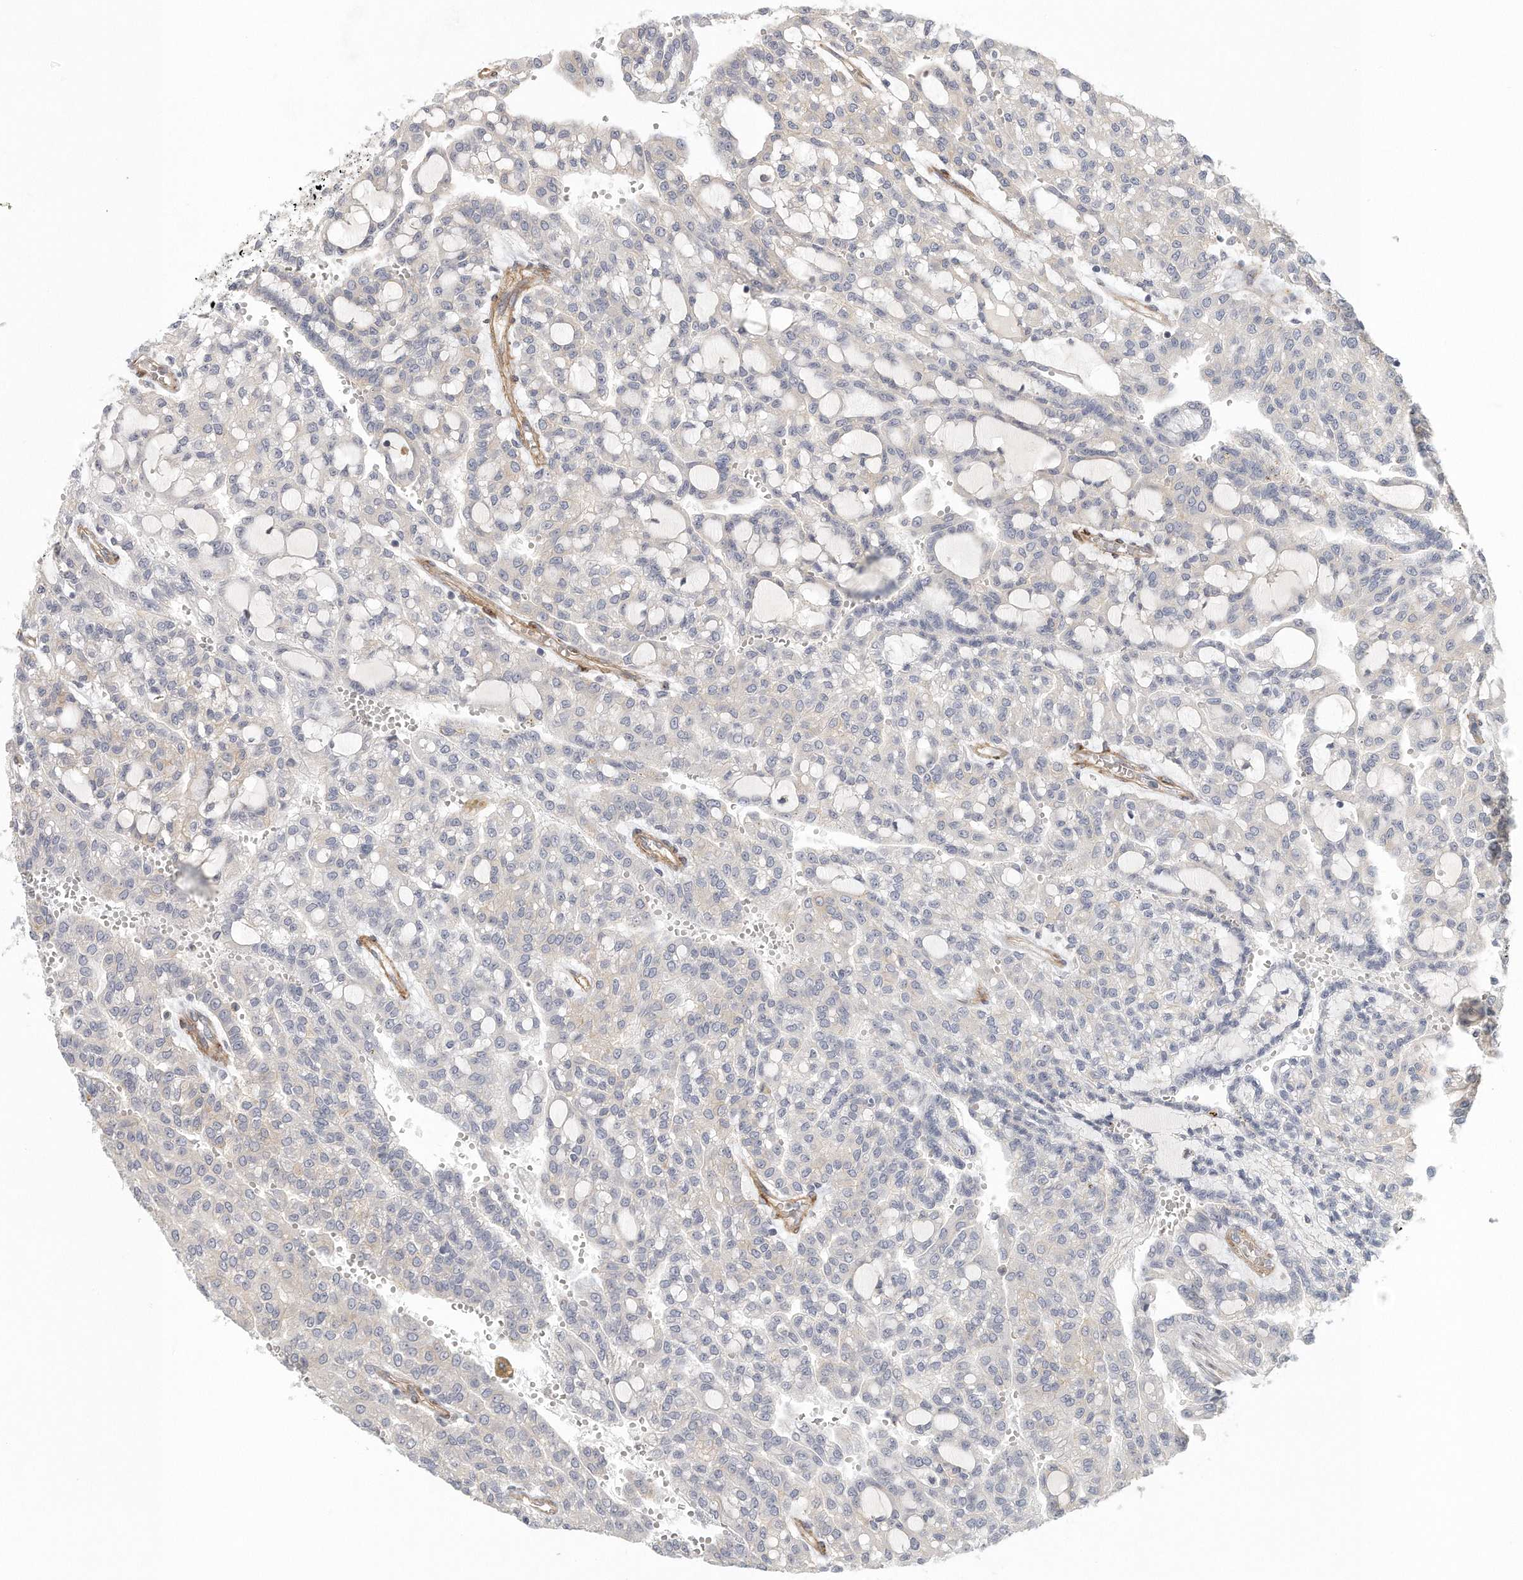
{"staining": {"intensity": "negative", "quantity": "none", "location": "none"}, "tissue": "renal cancer", "cell_type": "Tumor cells", "image_type": "cancer", "snomed": [{"axis": "morphology", "description": "Adenocarcinoma, NOS"}, {"axis": "topography", "description": "Kidney"}], "caption": "High power microscopy image of an IHC image of renal cancer (adenocarcinoma), revealing no significant staining in tumor cells.", "gene": "MTERF4", "patient": {"sex": "male", "age": 63}}